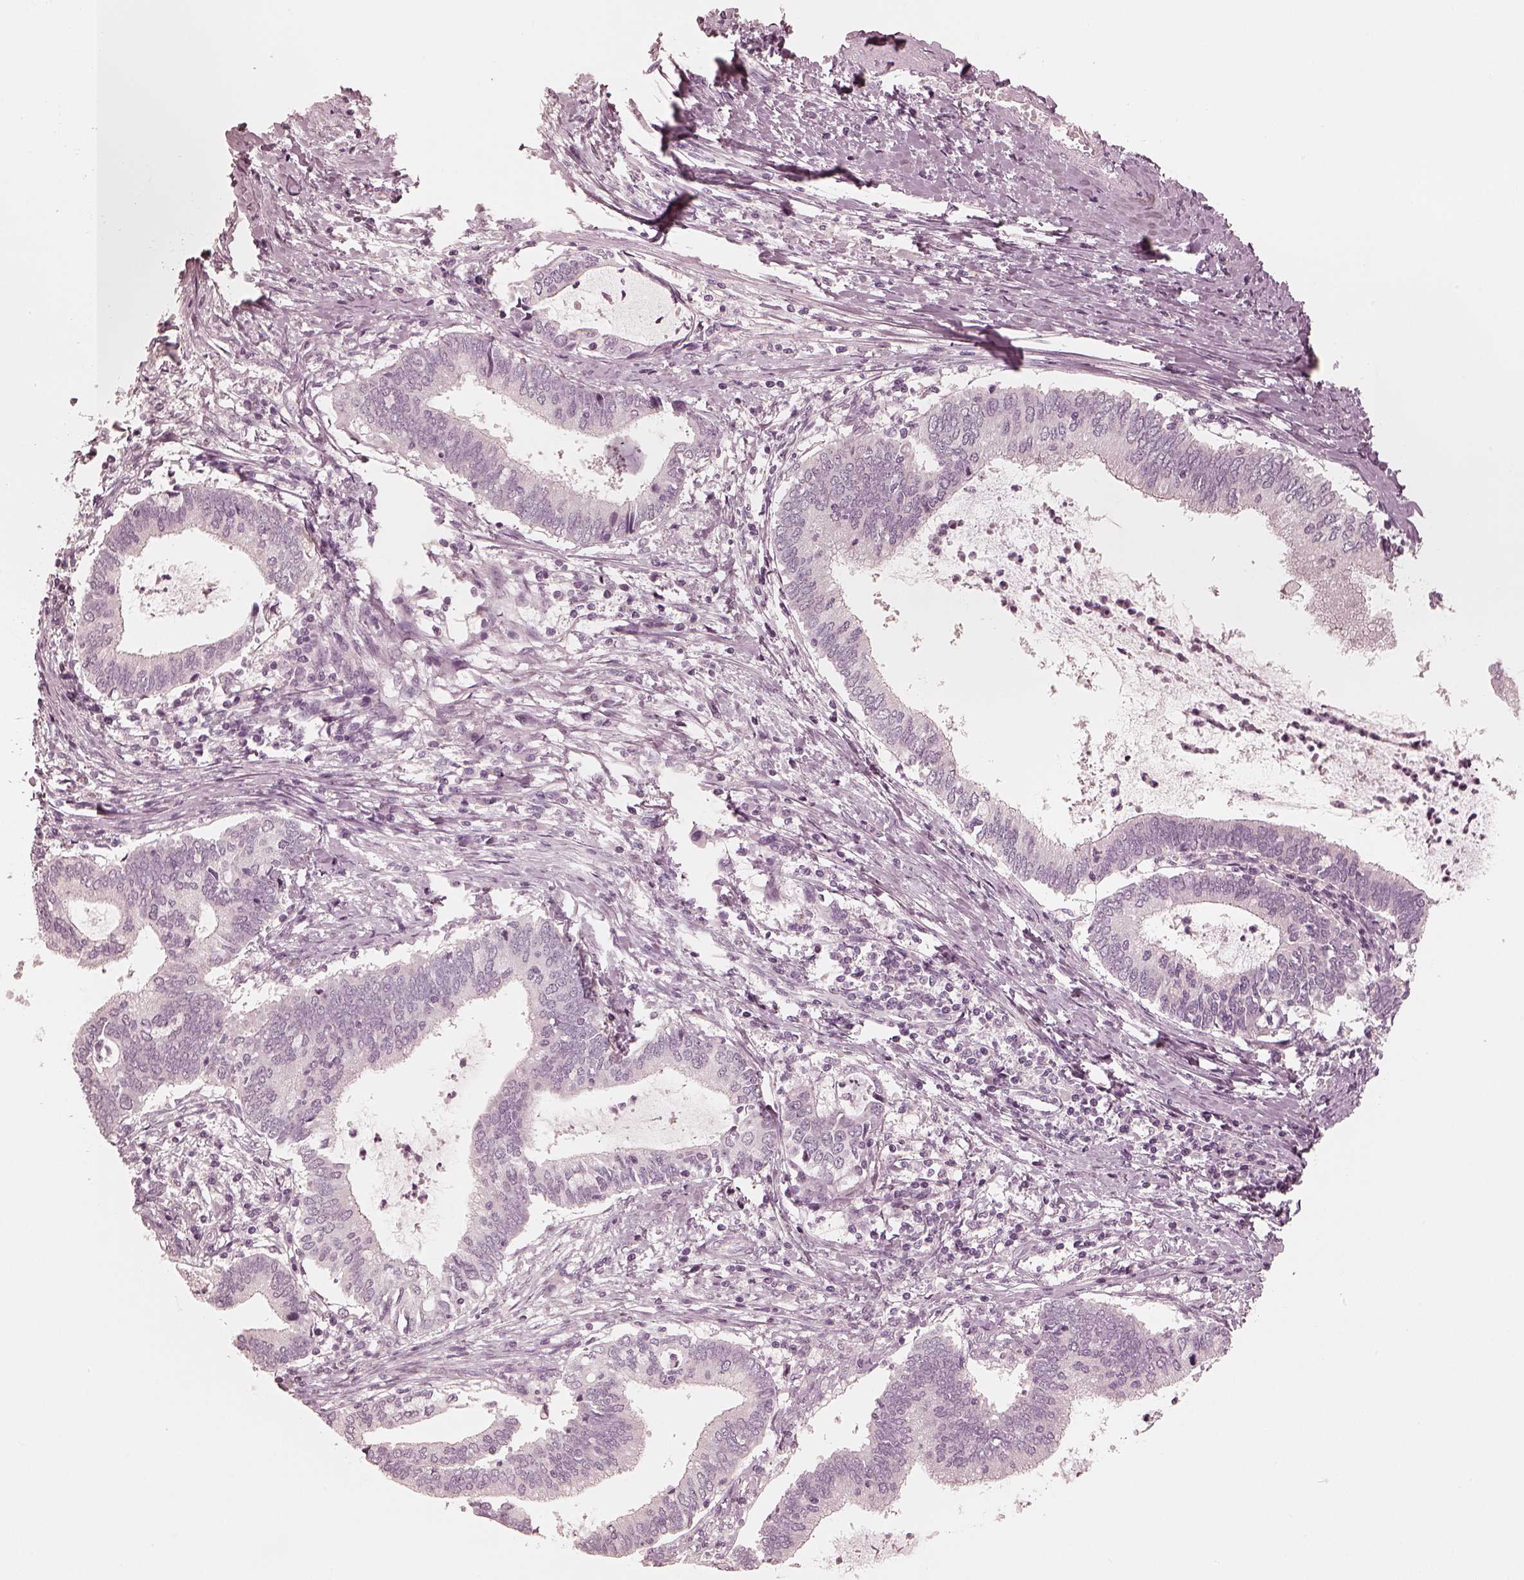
{"staining": {"intensity": "negative", "quantity": "none", "location": "none"}, "tissue": "cervical cancer", "cell_type": "Tumor cells", "image_type": "cancer", "snomed": [{"axis": "morphology", "description": "Adenocarcinoma, NOS"}, {"axis": "topography", "description": "Cervix"}], "caption": "DAB (3,3'-diaminobenzidine) immunohistochemical staining of human cervical adenocarcinoma exhibits no significant staining in tumor cells.", "gene": "CALR3", "patient": {"sex": "female", "age": 42}}